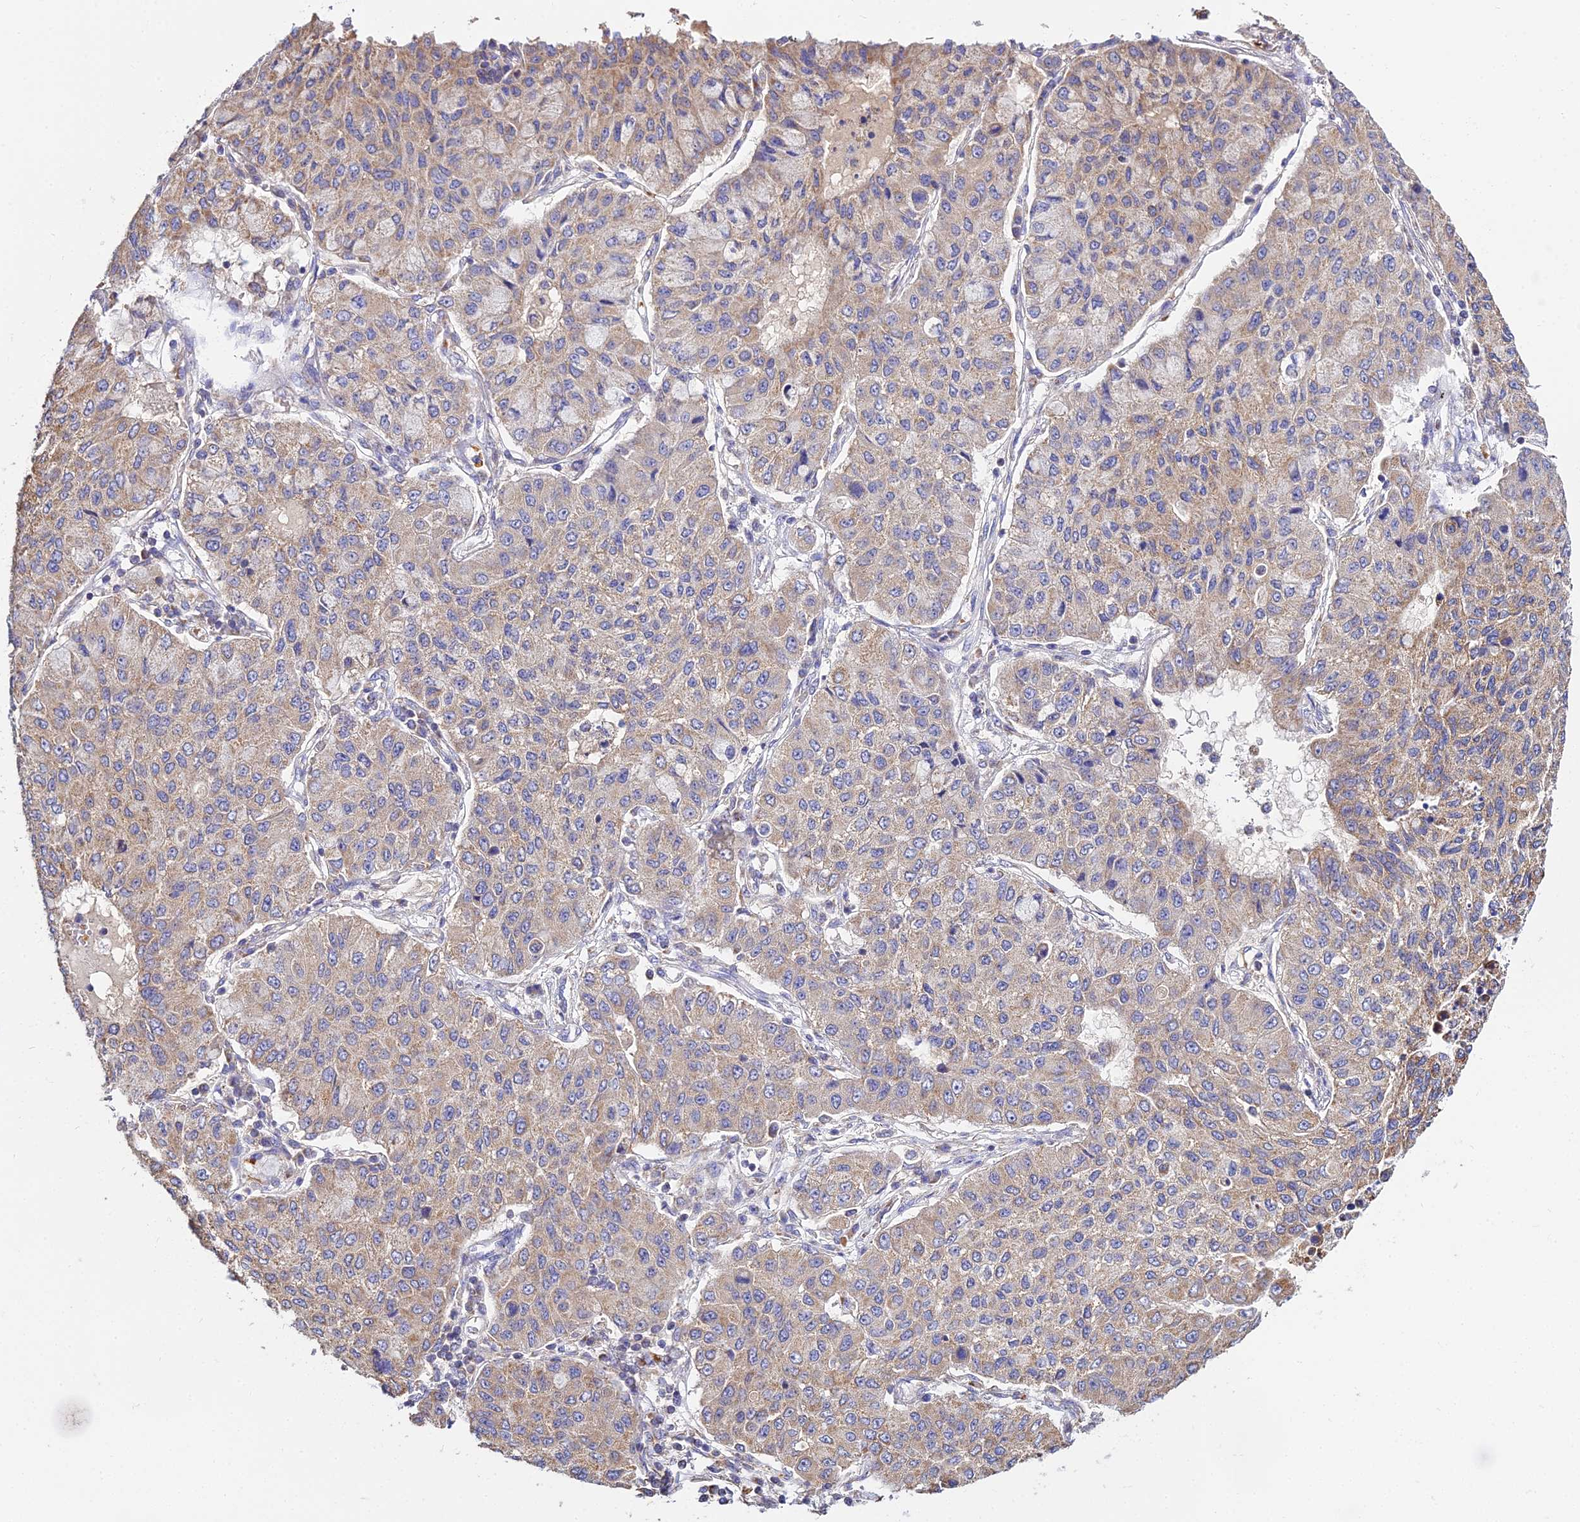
{"staining": {"intensity": "weak", "quantity": ">75%", "location": "cytoplasmic/membranous"}, "tissue": "lung cancer", "cell_type": "Tumor cells", "image_type": "cancer", "snomed": [{"axis": "morphology", "description": "Squamous cell carcinoma, NOS"}, {"axis": "topography", "description": "Lung"}], "caption": "DAB (3,3'-diaminobenzidine) immunohistochemical staining of lung squamous cell carcinoma shows weak cytoplasmic/membranous protein positivity in approximately >75% of tumor cells. The staining was performed using DAB (3,3'-diaminobenzidine), with brown indicating positive protein expression. Nuclei are stained blue with hematoxylin.", "gene": "TYW5", "patient": {"sex": "male", "age": 74}}